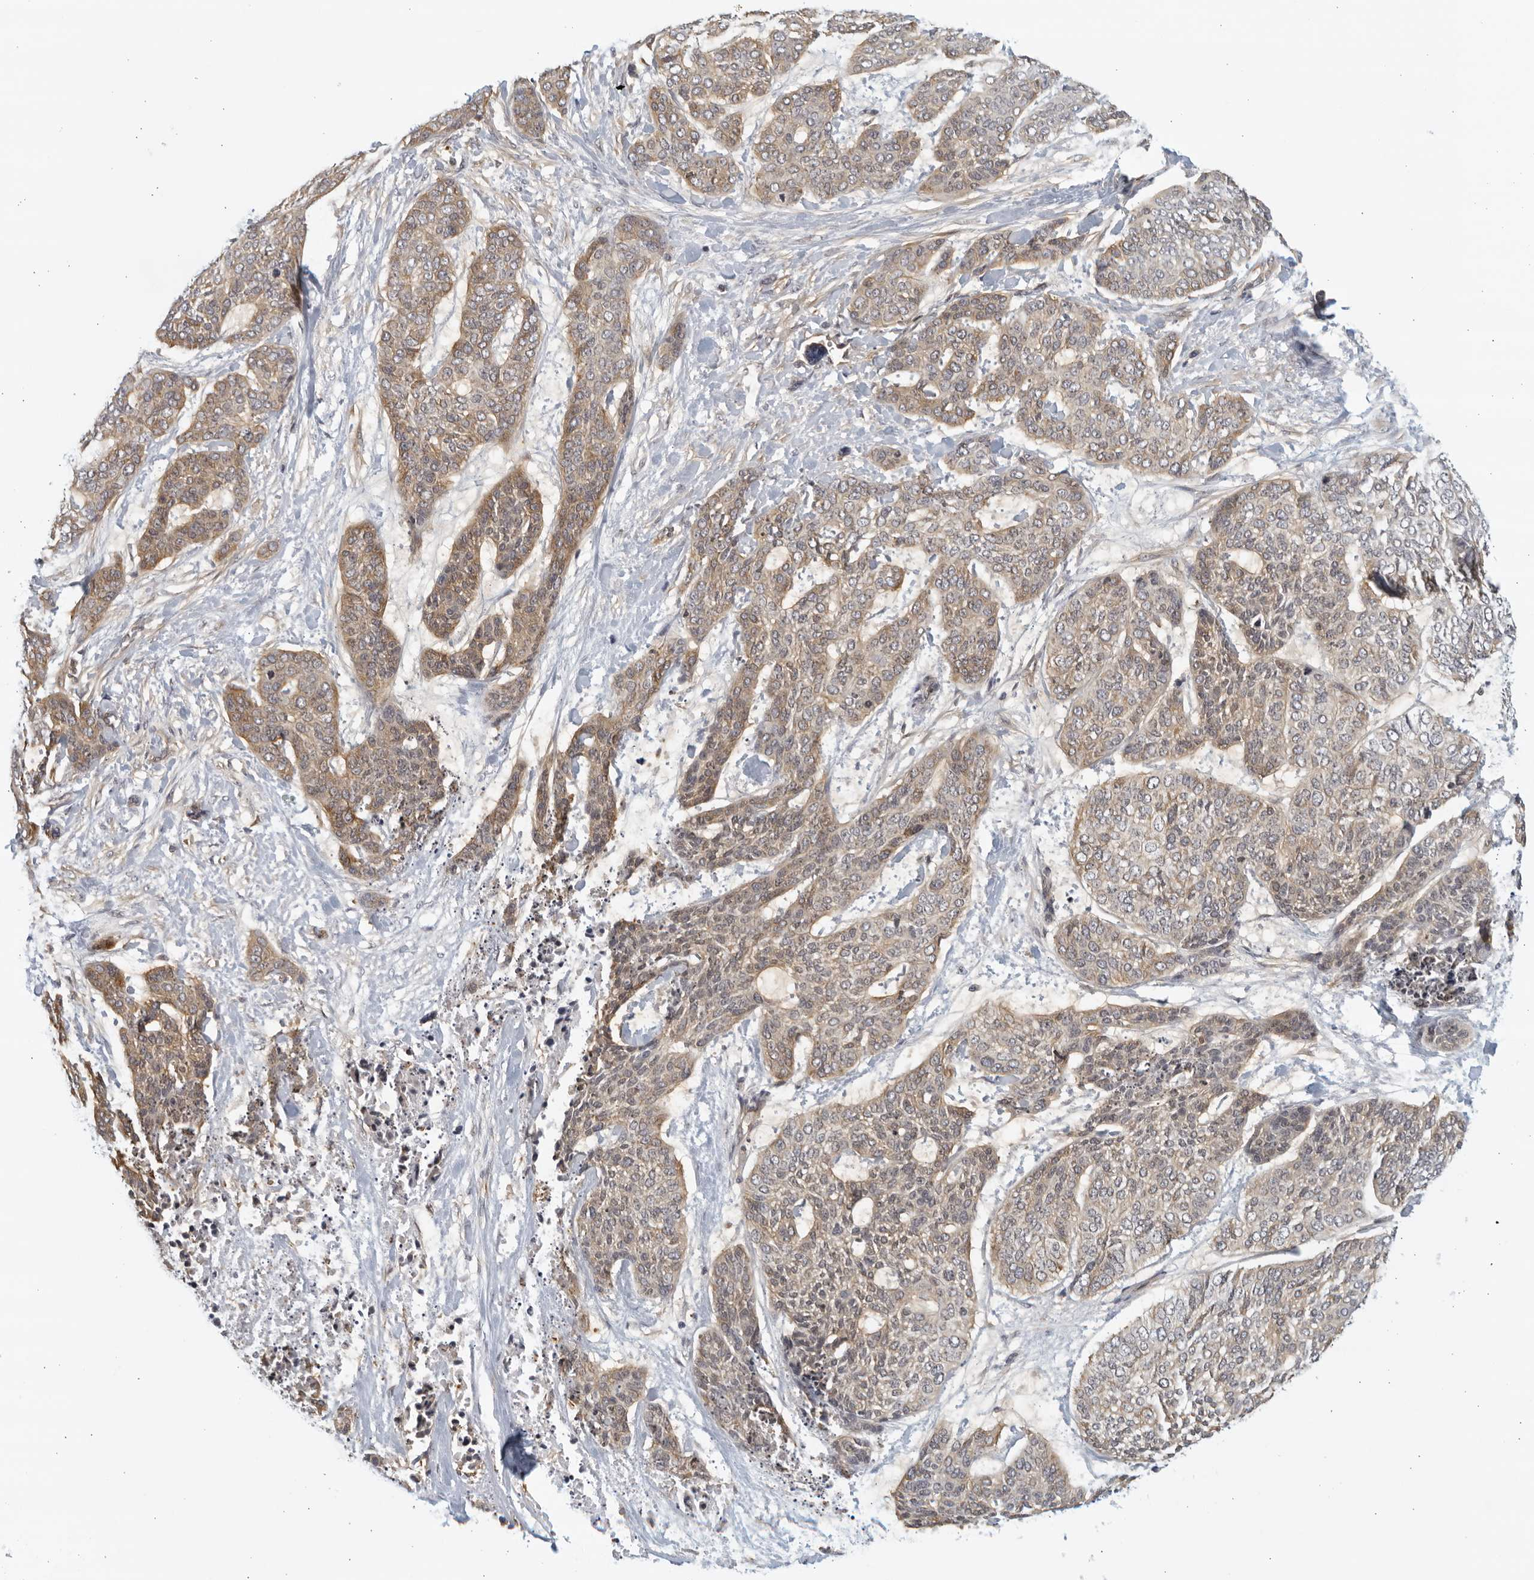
{"staining": {"intensity": "moderate", "quantity": ">75%", "location": "cytoplasmic/membranous"}, "tissue": "skin cancer", "cell_type": "Tumor cells", "image_type": "cancer", "snomed": [{"axis": "morphology", "description": "Basal cell carcinoma"}, {"axis": "topography", "description": "Skin"}], "caption": "A brown stain highlights moderate cytoplasmic/membranous expression of a protein in skin cancer tumor cells.", "gene": "SERTAD4", "patient": {"sex": "female", "age": 64}}